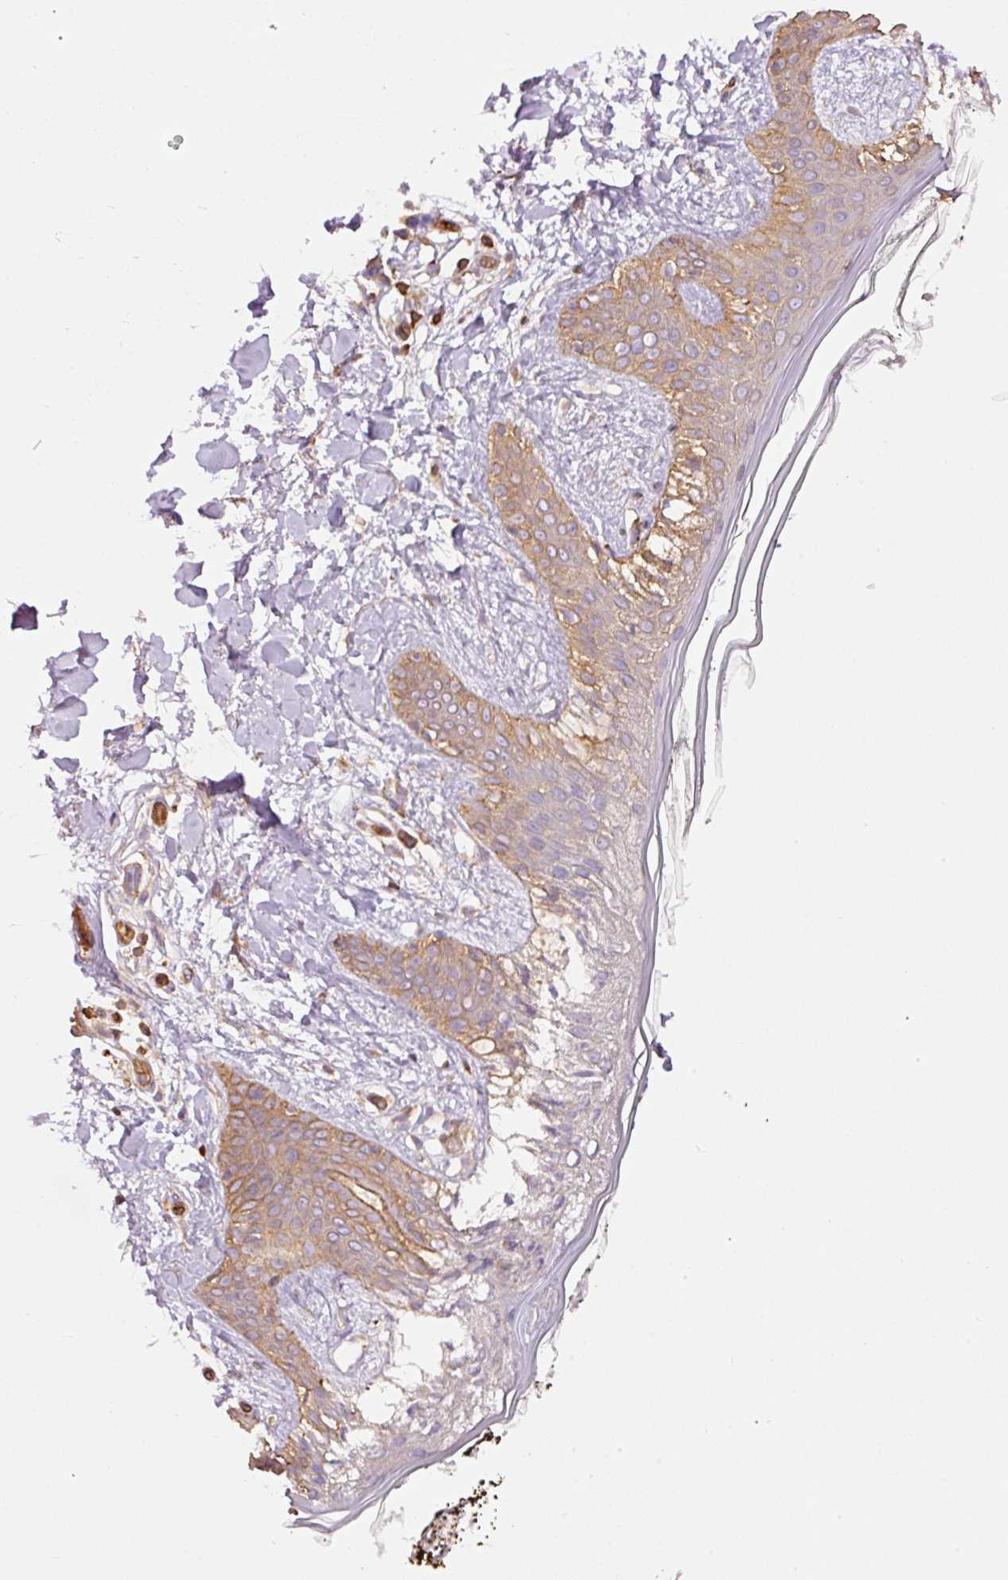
{"staining": {"intensity": "moderate", "quantity": ">75%", "location": "cytoplasmic/membranous"}, "tissue": "skin", "cell_type": "Fibroblasts", "image_type": "normal", "snomed": [{"axis": "morphology", "description": "Normal tissue, NOS"}, {"axis": "topography", "description": "Skin"}], "caption": "This photomicrograph exhibits normal skin stained with IHC to label a protein in brown. The cytoplasmic/membranous of fibroblasts show moderate positivity for the protein. Nuclei are counter-stained blue.", "gene": "PPP1R1B", "patient": {"sex": "female", "age": 34}}